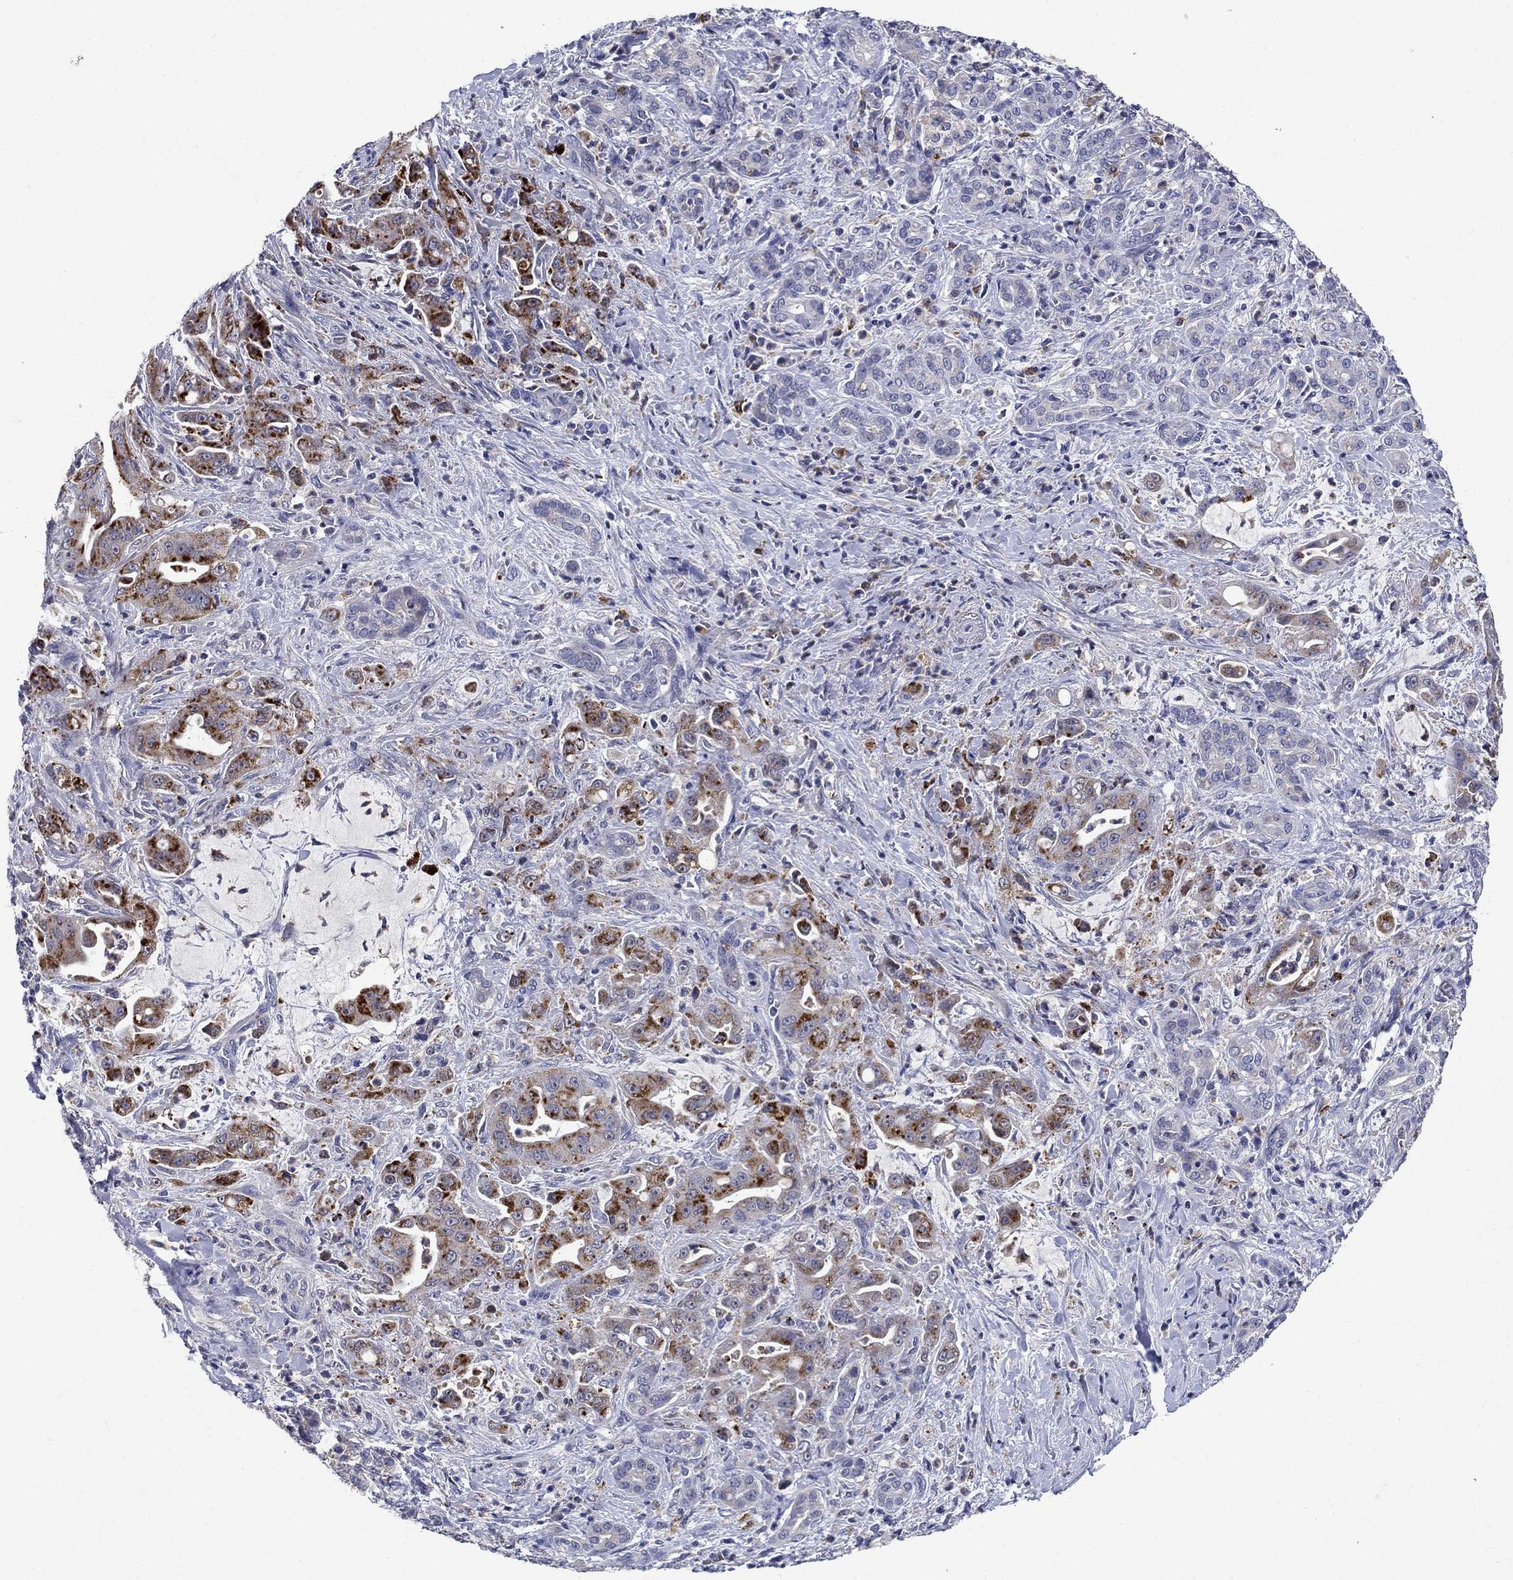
{"staining": {"intensity": "strong", "quantity": "<25%", "location": "cytoplasmic/membranous"}, "tissue": "pancreatic cancer", "cell_type": "Tumor cells", "image_type": "cancer", "snomed": [{"axis": "morphology", "description": "Normal tissue, NOS"}, {"axis": "morphology", "description": "Inflammation, NOS"}, {"axis": "morphology", "description": "Adenocarcinoma, NOS"}, {"axis": "topography", "description": "Pancreas"}], "caption": "Immunohistochemical staining of pancreatic adenocarcinoma demonstrates strong cytoplasmic/membranous protein staining in approximately <25% of tumor cells. Nuclei are stained in blue.", "gene": "STAB2", "patient": {"sex": "male", "age": 57}}